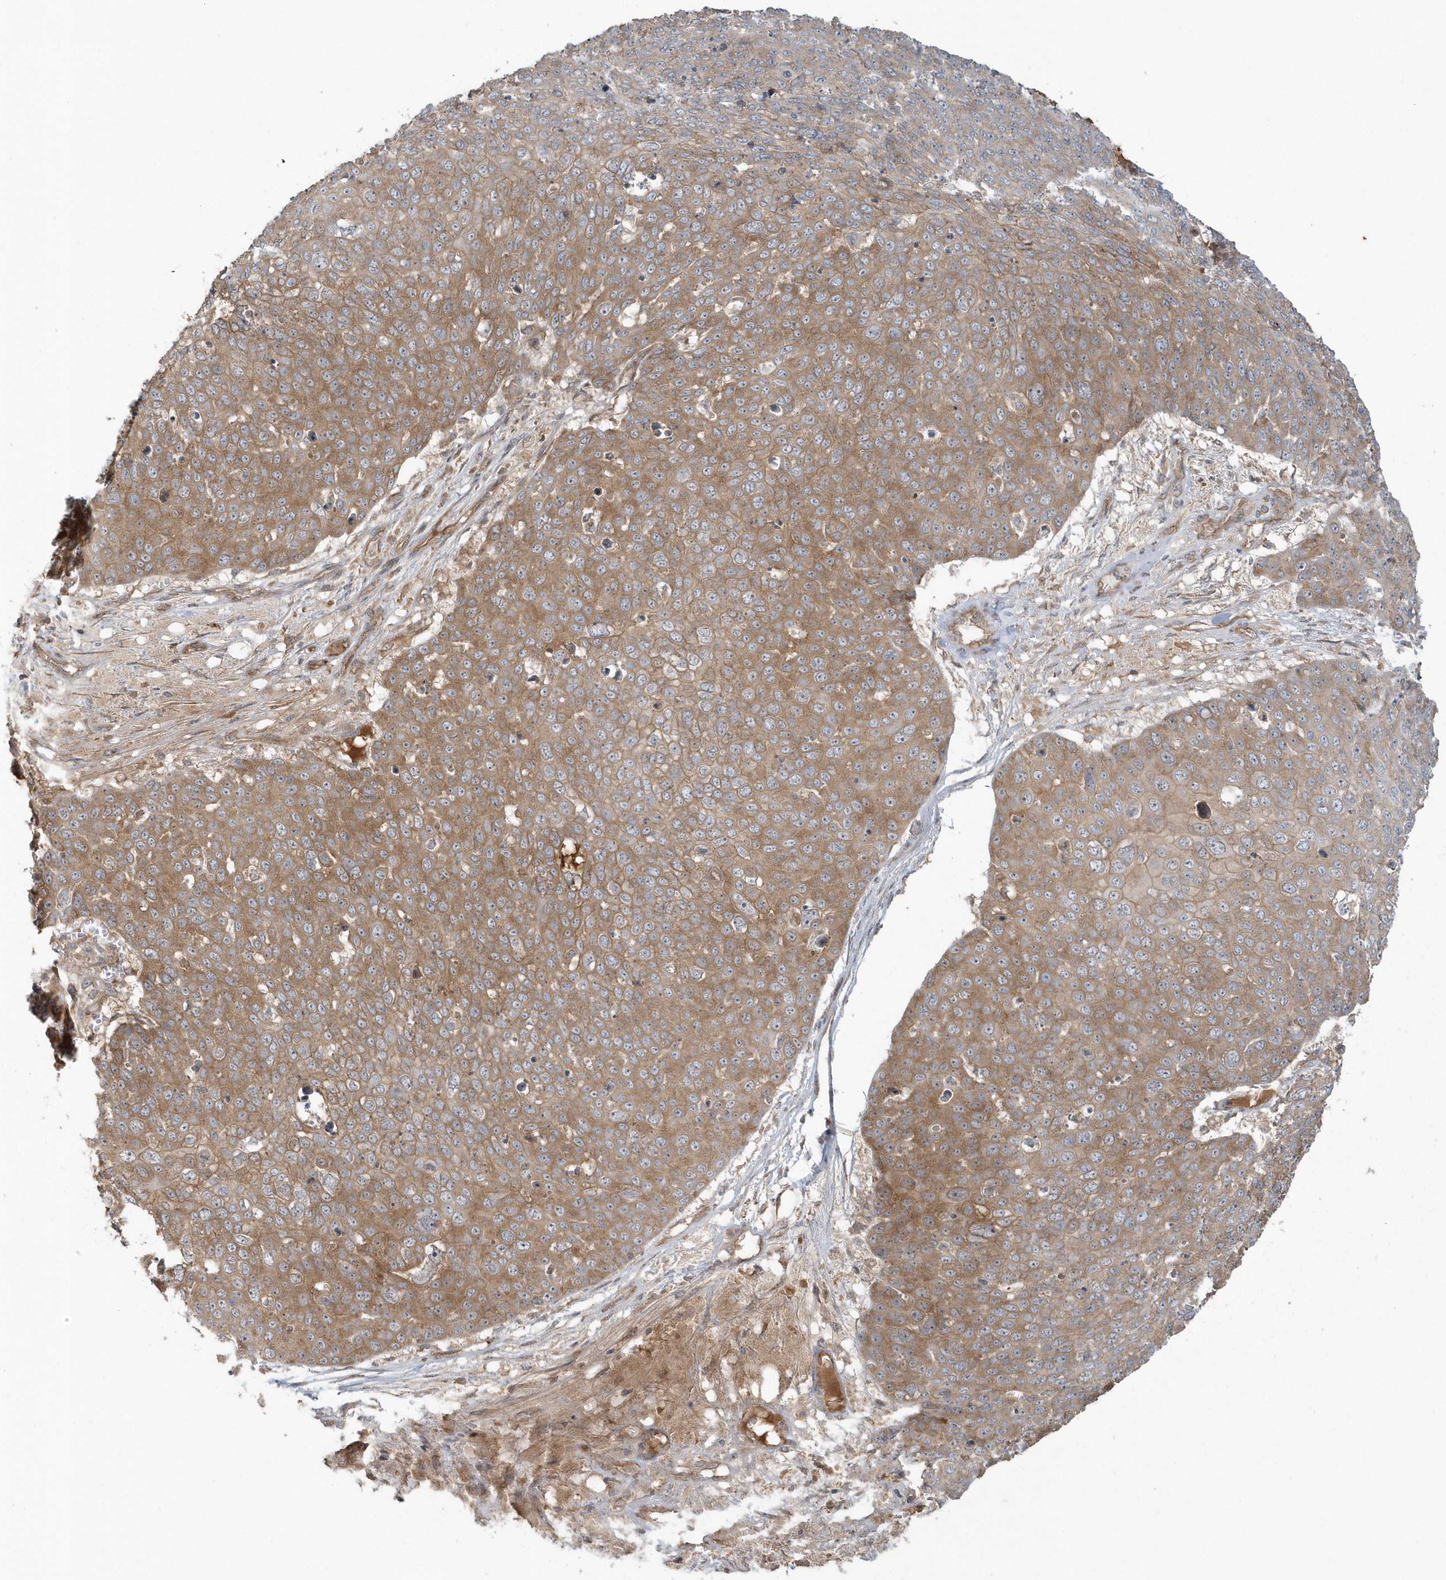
{"staining": {"intensity": "moderate", "quantity": ">75%", "location": "cytoplasmic/membranous"}, "tissue": "skin cancer", "cell_type": "Tumor cells", "image_type": "cancer", "snomed": [{"axis": "morphology", "description": "Squamous cell carcinoma, NOS"}, {"axis": "topography", "description": "Skin"}], "caption": "The immunohistochemical stain labels moderate cytoplasmic/membranous expression in tumor cells of skin cancer (squamous cell carcinoma) tissue. The staining was performed using DAB, with brown indicating positive protein expression. Nuclei are stained blue with hematoxylin.", "gene": "STIM2", "patient": {"sex": "male", "age": 71}}